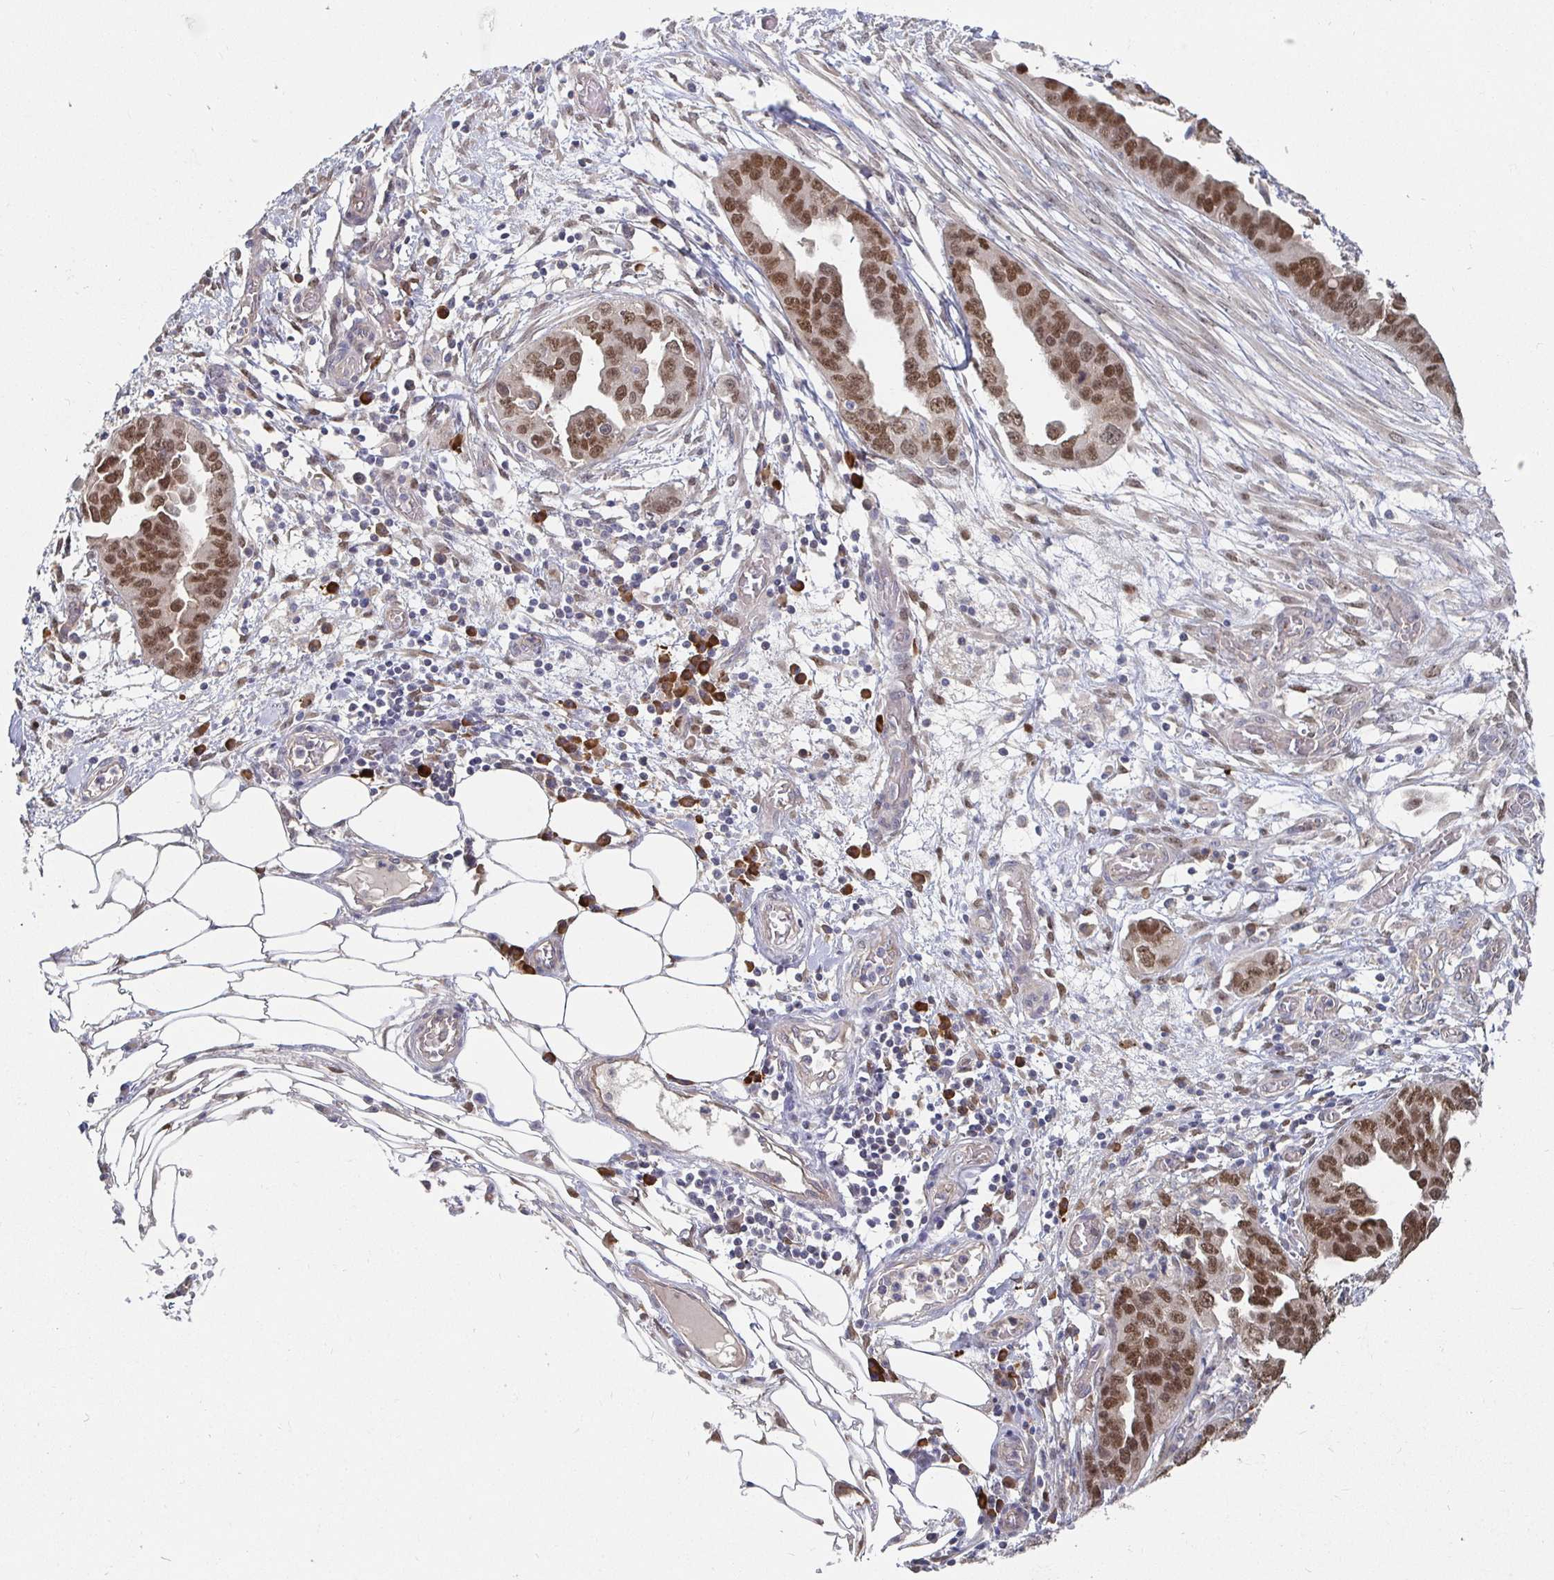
{"staining": {"intensity": "moderate", "quantity": ">75%", "location": "nuclear"}, "tissue": "ovarian cancer", "cell_type": "Tumor cells", "image_type": "cancer", "snomed": [{"axis": "morphology", "description": "Cystadenocarcinoma, serous, NOS"}, {"axis": "topography", "description": "Ovary"}], "caption": "IHC micrograph of neoplastic tissue: human ovarian cancer (serous cystadenocarcinoma) stained using immunohistochemistry (IHC) shows medium levels of moderate protein expression localized specifically in the nuclear of tumor cells, appearing as a nuclear brown color.", "gene": "MEIS1", "patient": {"sex": "female", "age": 75}}